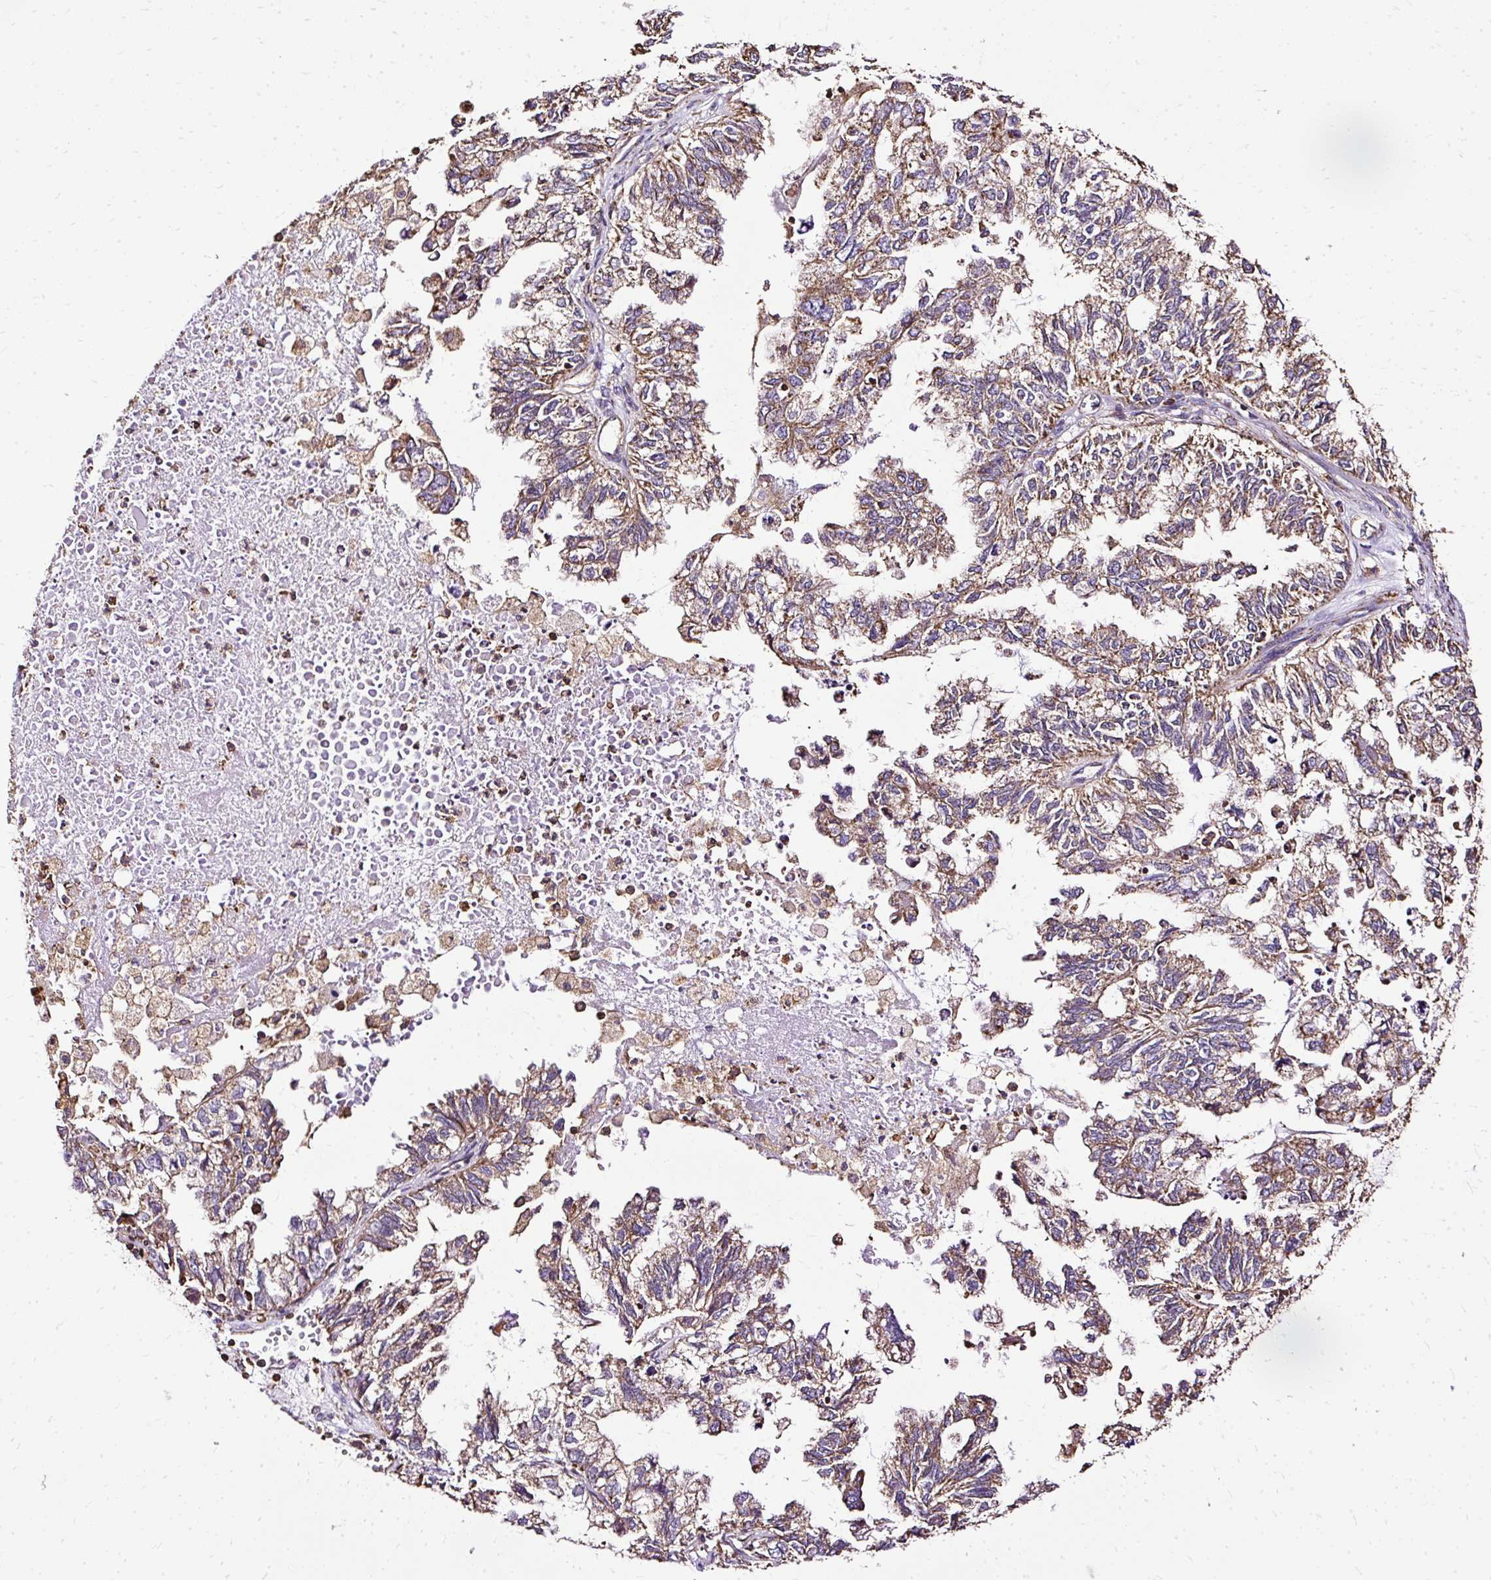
{"staining": {"intensity": "moderate", "quantity": ">75%", "location": "cytoplasmic/membranous"}, "tissue": "ovarian cancer", "cell_type": "Tumor cells", "image_type": "cancer", "snomed": [{"axis": "morphology", "description": "Cystadenocarcinoma, mucinous, NOS"}, {"axis": "topography", "description": "Ovary"}], "caption": "Ovarian mucinous cystadenocarcinoma stained with DAB immunohistochemistry shows medium levels of moderate cytoplasmic/membranous expression in approximately >75% of tumor cells.", "gene": "KLHL11", "patient": {"sex": "female", "age": 72}}